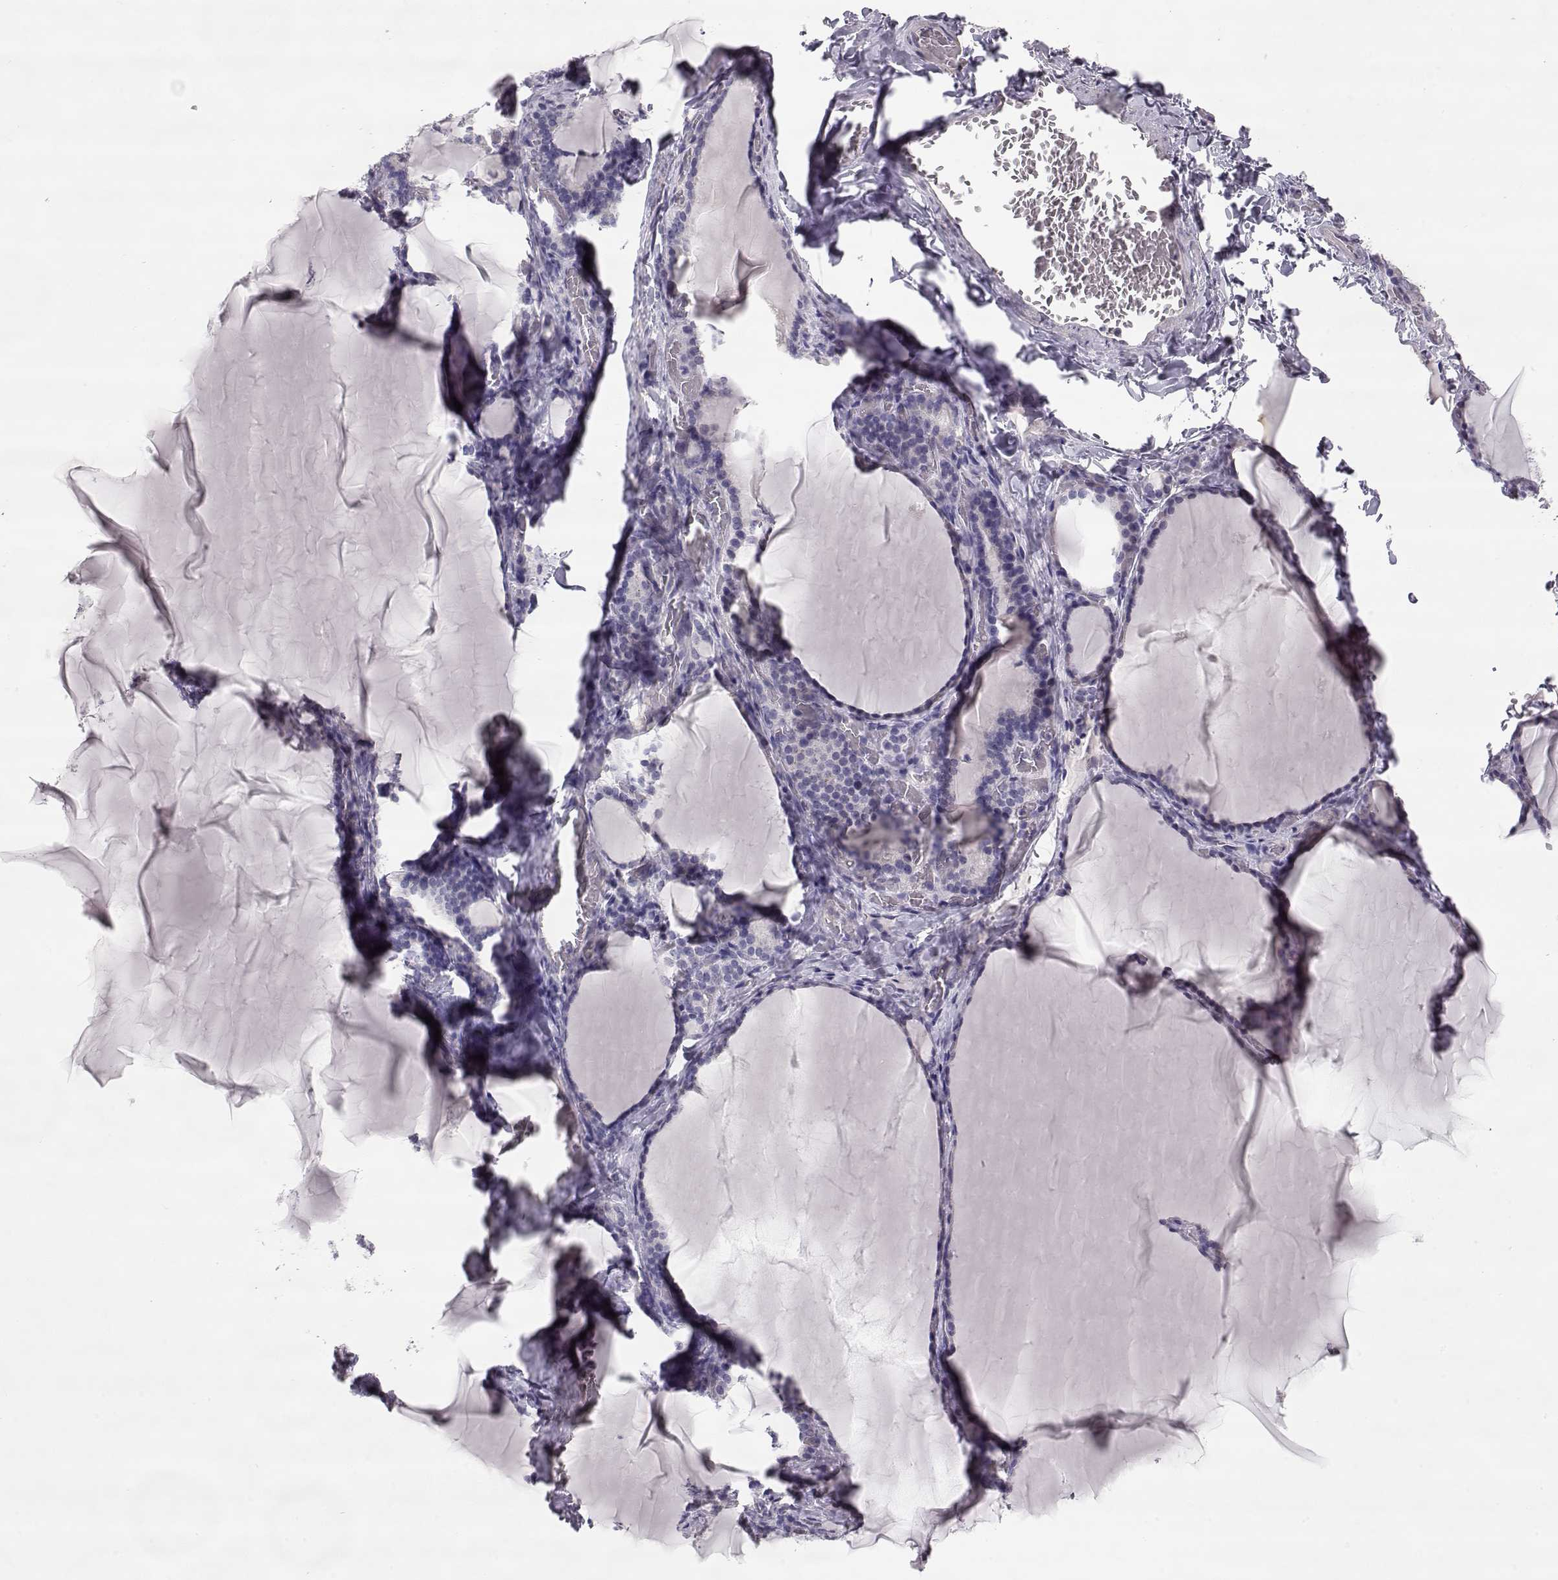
{"staining": {"intensity": "negative", "quantity": "none", "location": "none"}, "tissue": "thyroid gland", "cell_type": "Glandular cells", "image_type": "normal", "snomed": [{"axis": "morphology", "description": "Normal tissue, NOS"}, {"axis": "morphology", "description": "Hyperplasia, NOS"}, {"axis": "topography", "description": "Thyroid gland"}], "caption": "This is a photomicrograph of immunohistochemistry (IHC) staining of benign thyroid gland, which shows no expression in glandular cells.", "gene": "SLC18A1", "patient": {"sex": "female", "age": 27}}